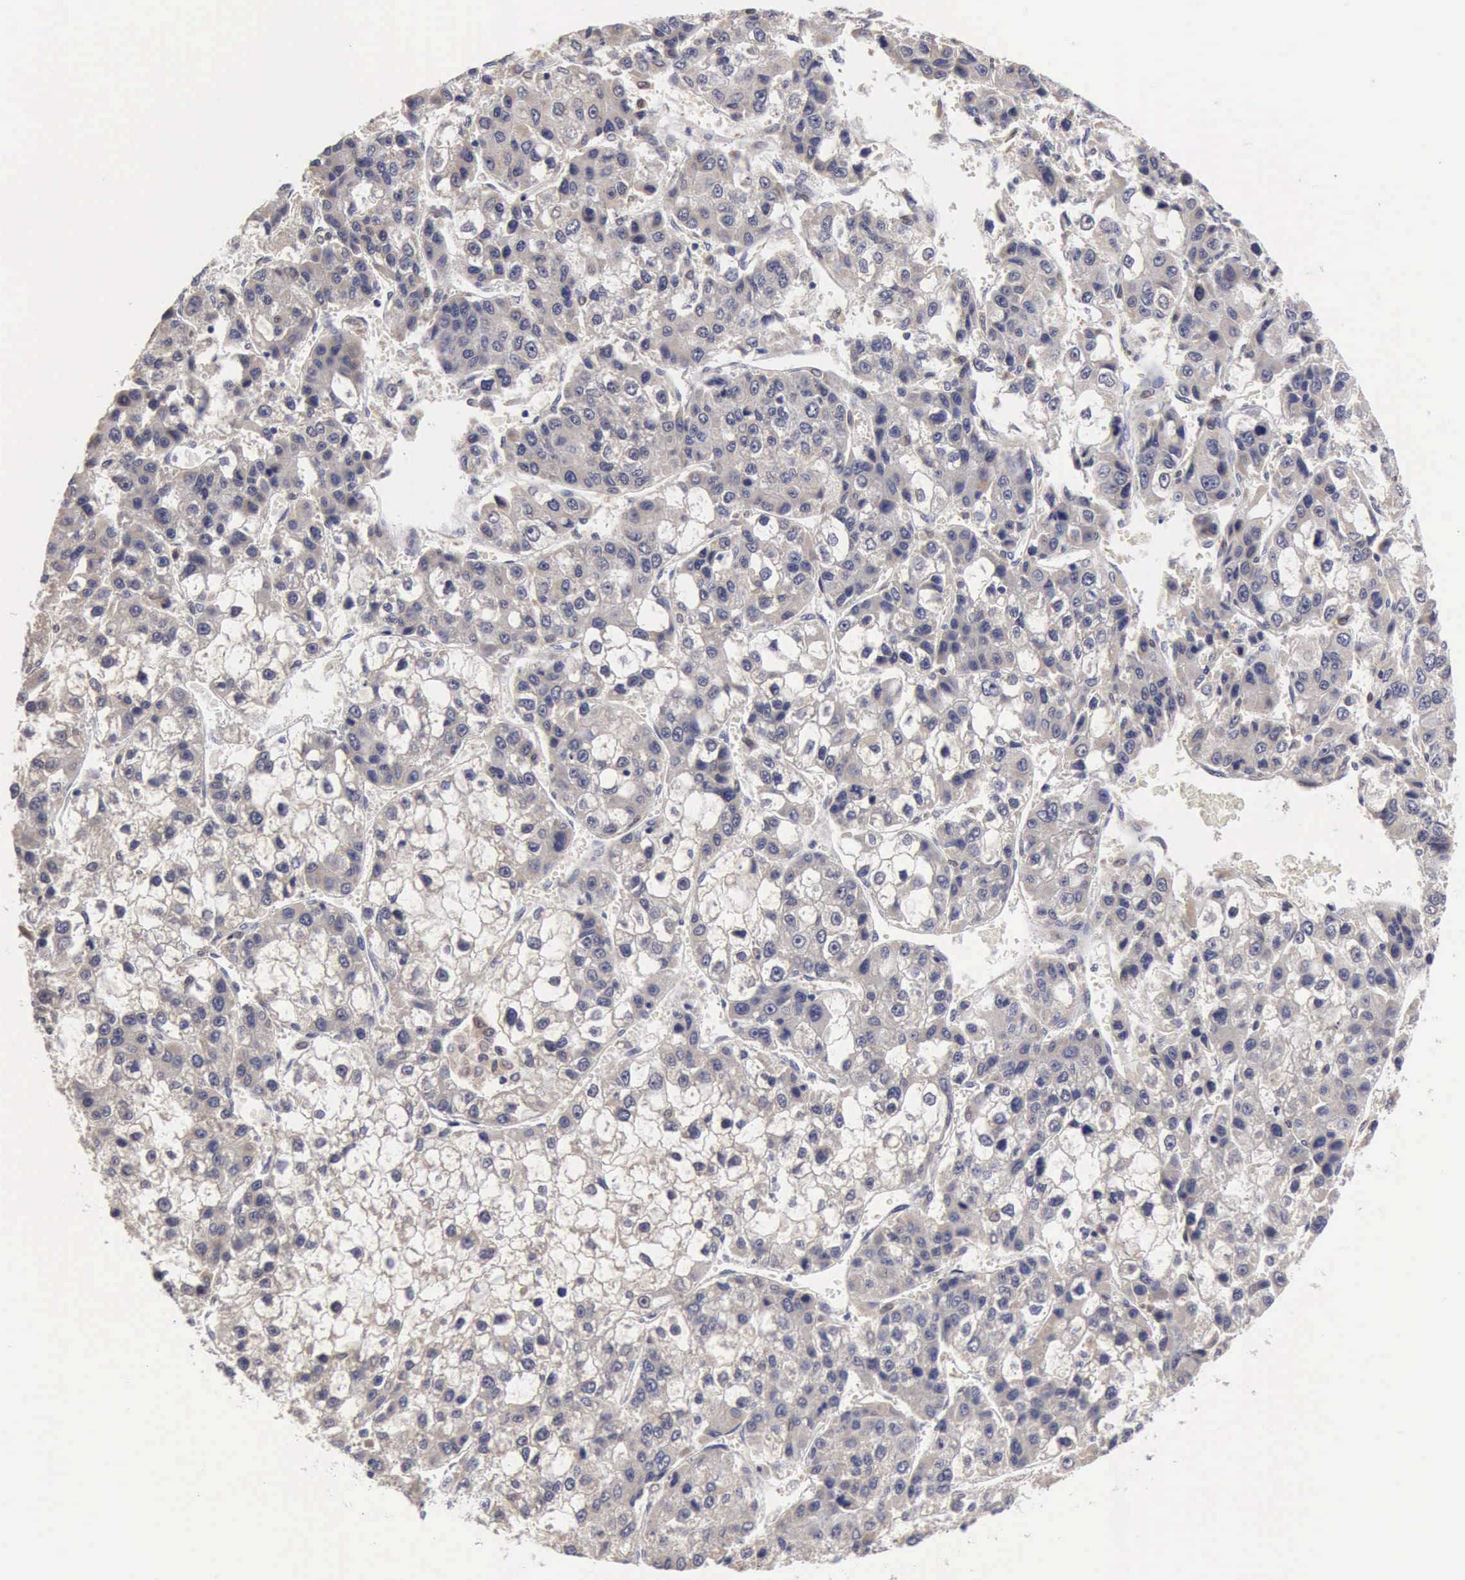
{"staining": {"intensity": "weak", "quantity": ">75%", "location": "cytoplasmic/membranous"}, "tissue": "liver cancer", "cell_type": "Tumor cells", "image_type": "cancer", "snomed": [{"axis": "morphology", "description": "Carcinoma, Hepatocellular, NOS"}, {"axis": "topography", "description": "Liver"}], "caption": "Liver hepatocellular carcinoma tissue displays weak cytoplasmic/membranous expression in approximately >75% of tumor cells", "gene": "PTGR2", "patient": {"sex": "female", "age": 66}}